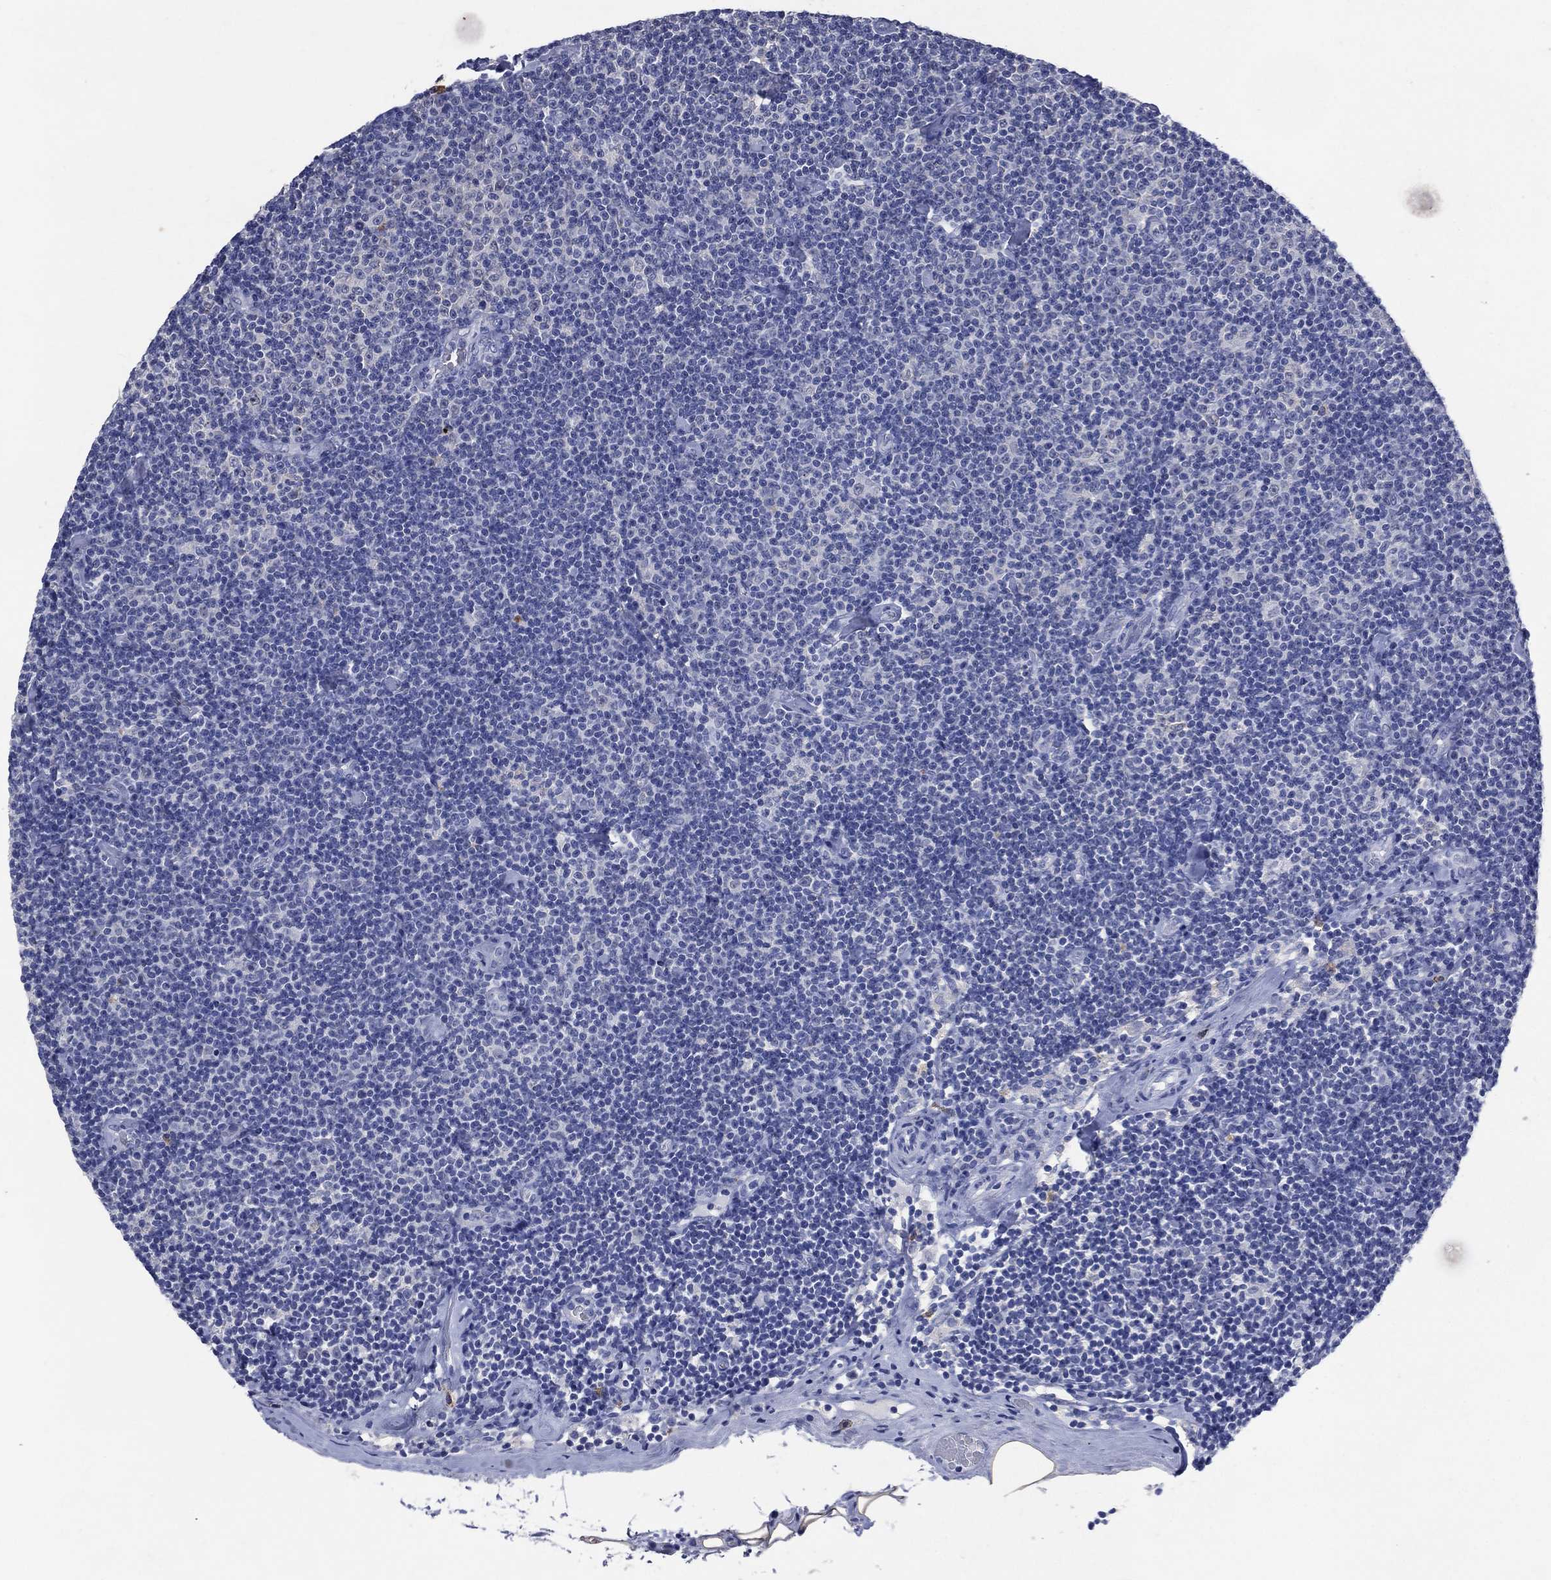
{"staining": {"intensity": "negative", "quantity": "none", "location": "none"}, "tissue": "lymphoma", "cell_type": "Tumor cells", "image_type": "cancer", "snomed": [{"axis": "morphology", "description": "Malignant lymphoma, non-Hodgkin's type, Low grade"}, {"axis": "topography", "description": "Lymph node"}], "caption": "Human lymphoma stained for a protein using immunohistochemistry (IHC) exhibits no expression in tumor cells.", "gene": "FSCN2", "patient": {"sex": "male", "age": 81}}